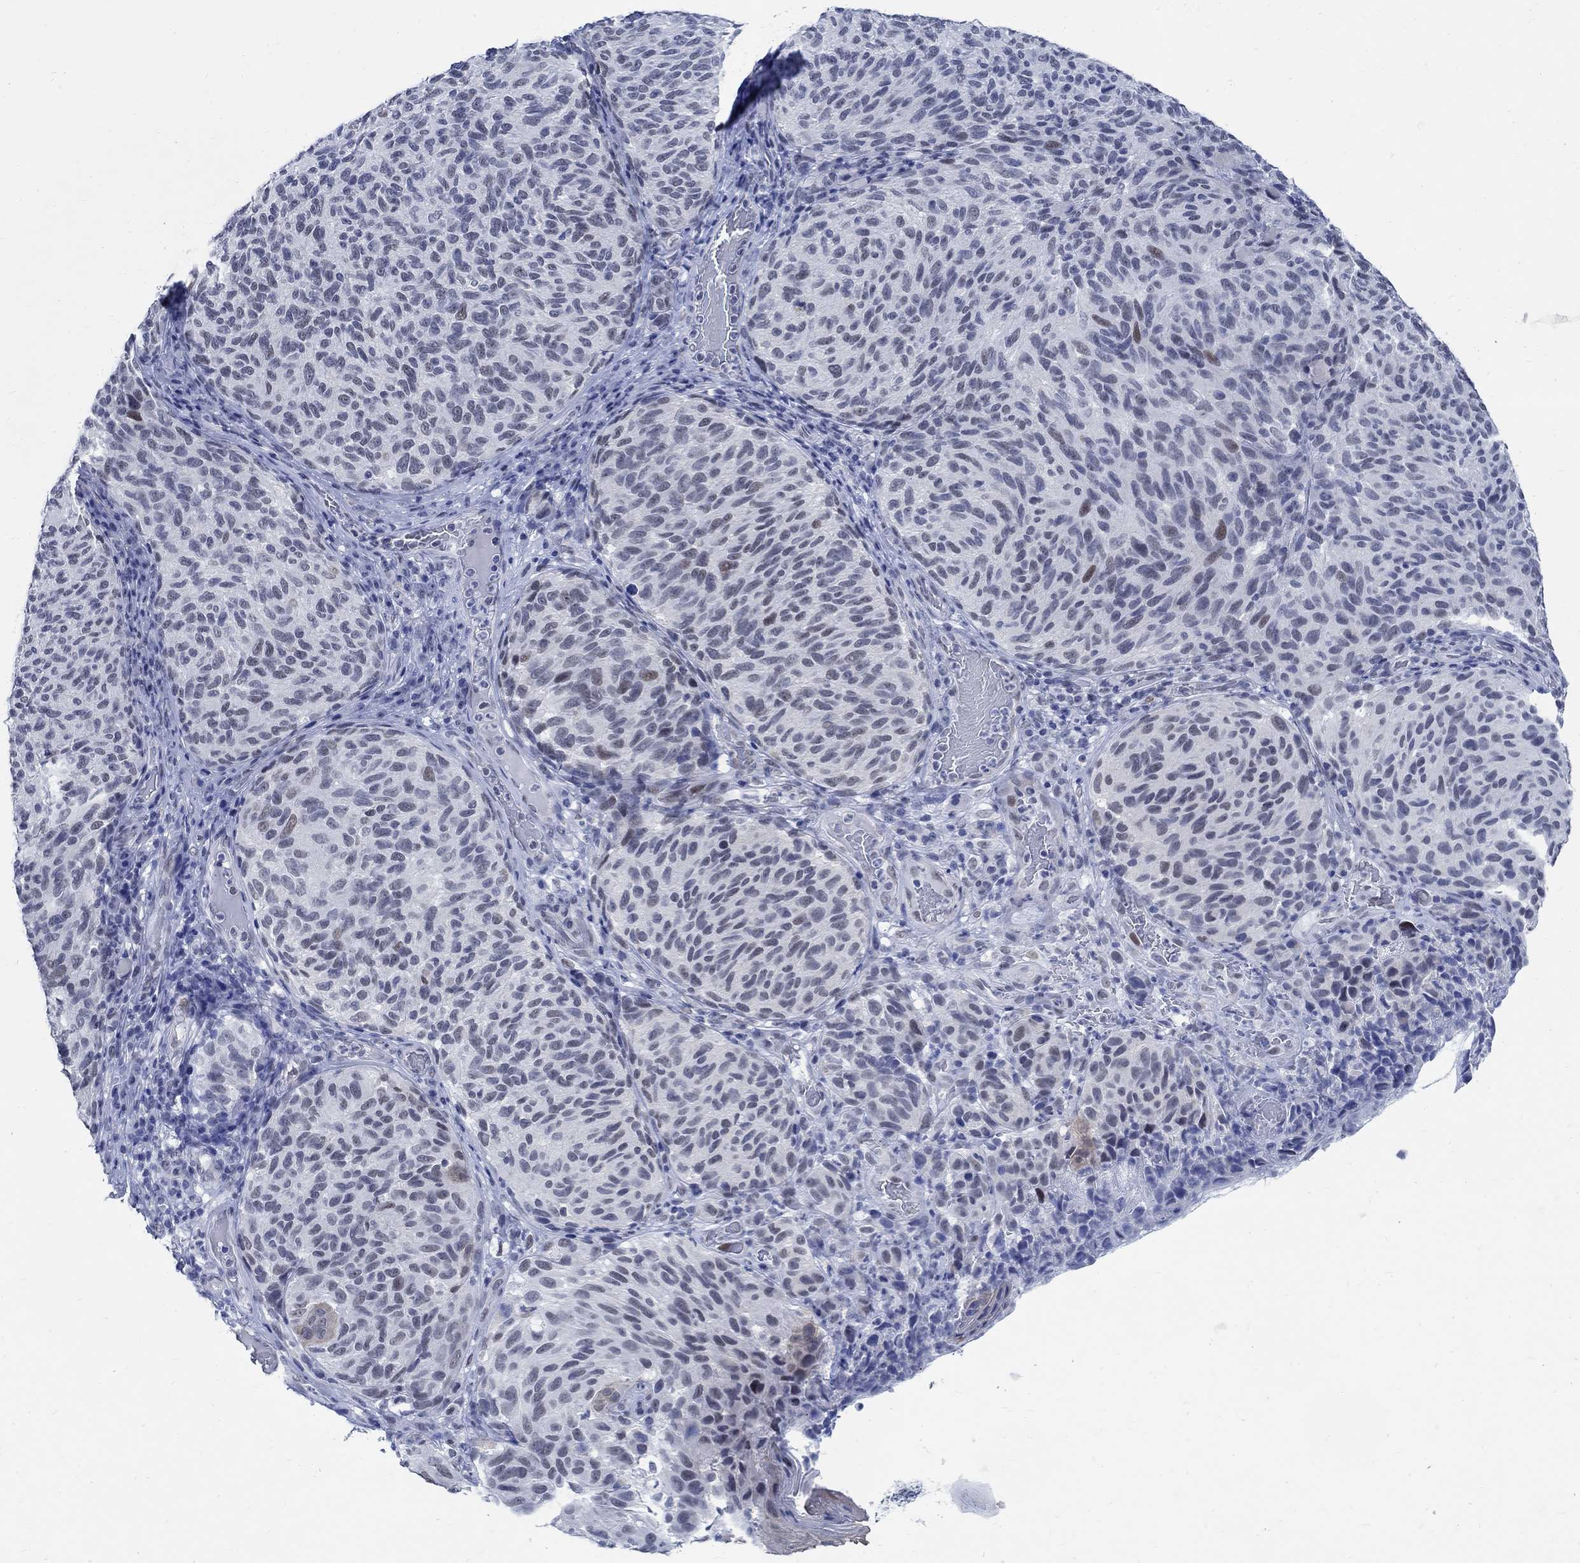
{"staining": {"intensity": "weak", "quantity": "<25%", "location": "nuclear"}, "tissue": "melanoma", "cell_type": "Tumor cells", "image_type": "cancer", "snomed": [{"axis": "morphology", "description": "Malignant melanoma, NOS"}, {"axis": "topography", "description": "Skin"}], "caption": "Tumor cells show no significant protein staining in malignant melanoma. Nuclei are stained in blue.", "gene": "DLK1", "patient": {"sex": "female", "age": 73}}